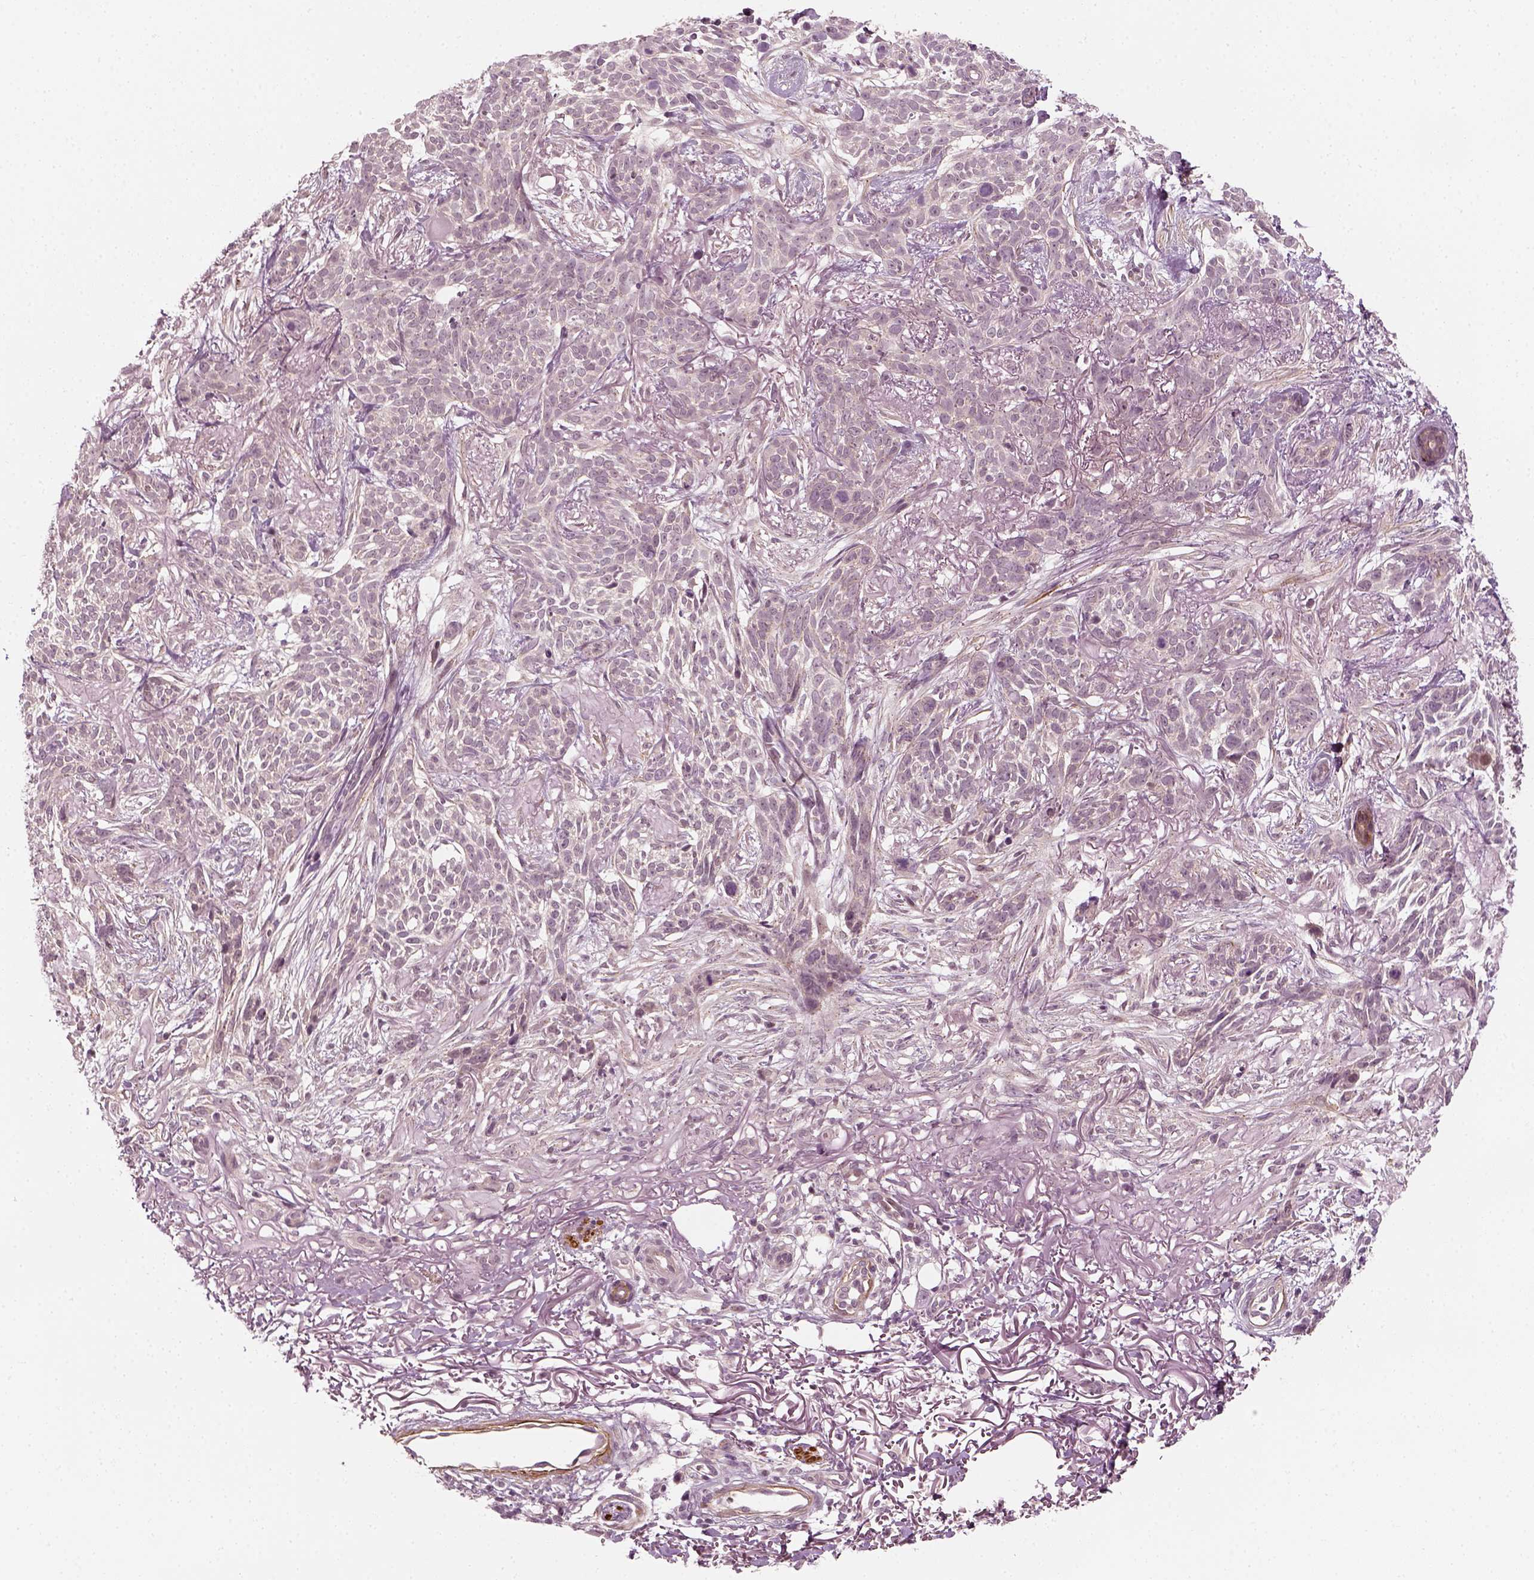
{"staining": {"intensity": "negative", "quantity": "none", "location": "none"}, "tissue": "skin cancer", "cell_type": "Tumor cells", "image_type": "cancer", "snomed": [{"axis": "morphology", "description": "Basal cell carcinoma"}, {"axis": "topography", "description": "Skin"}], "caption": "Basal cell carcinoma (skin) was stained to show a protein in brown. There is no significant positivity in tumor cells. (DAB immunohistochemistry visualized using brightfield microscopy, high magnification).", "gene": "MLIP", "patient": {"sex": "male", "age": 74}}